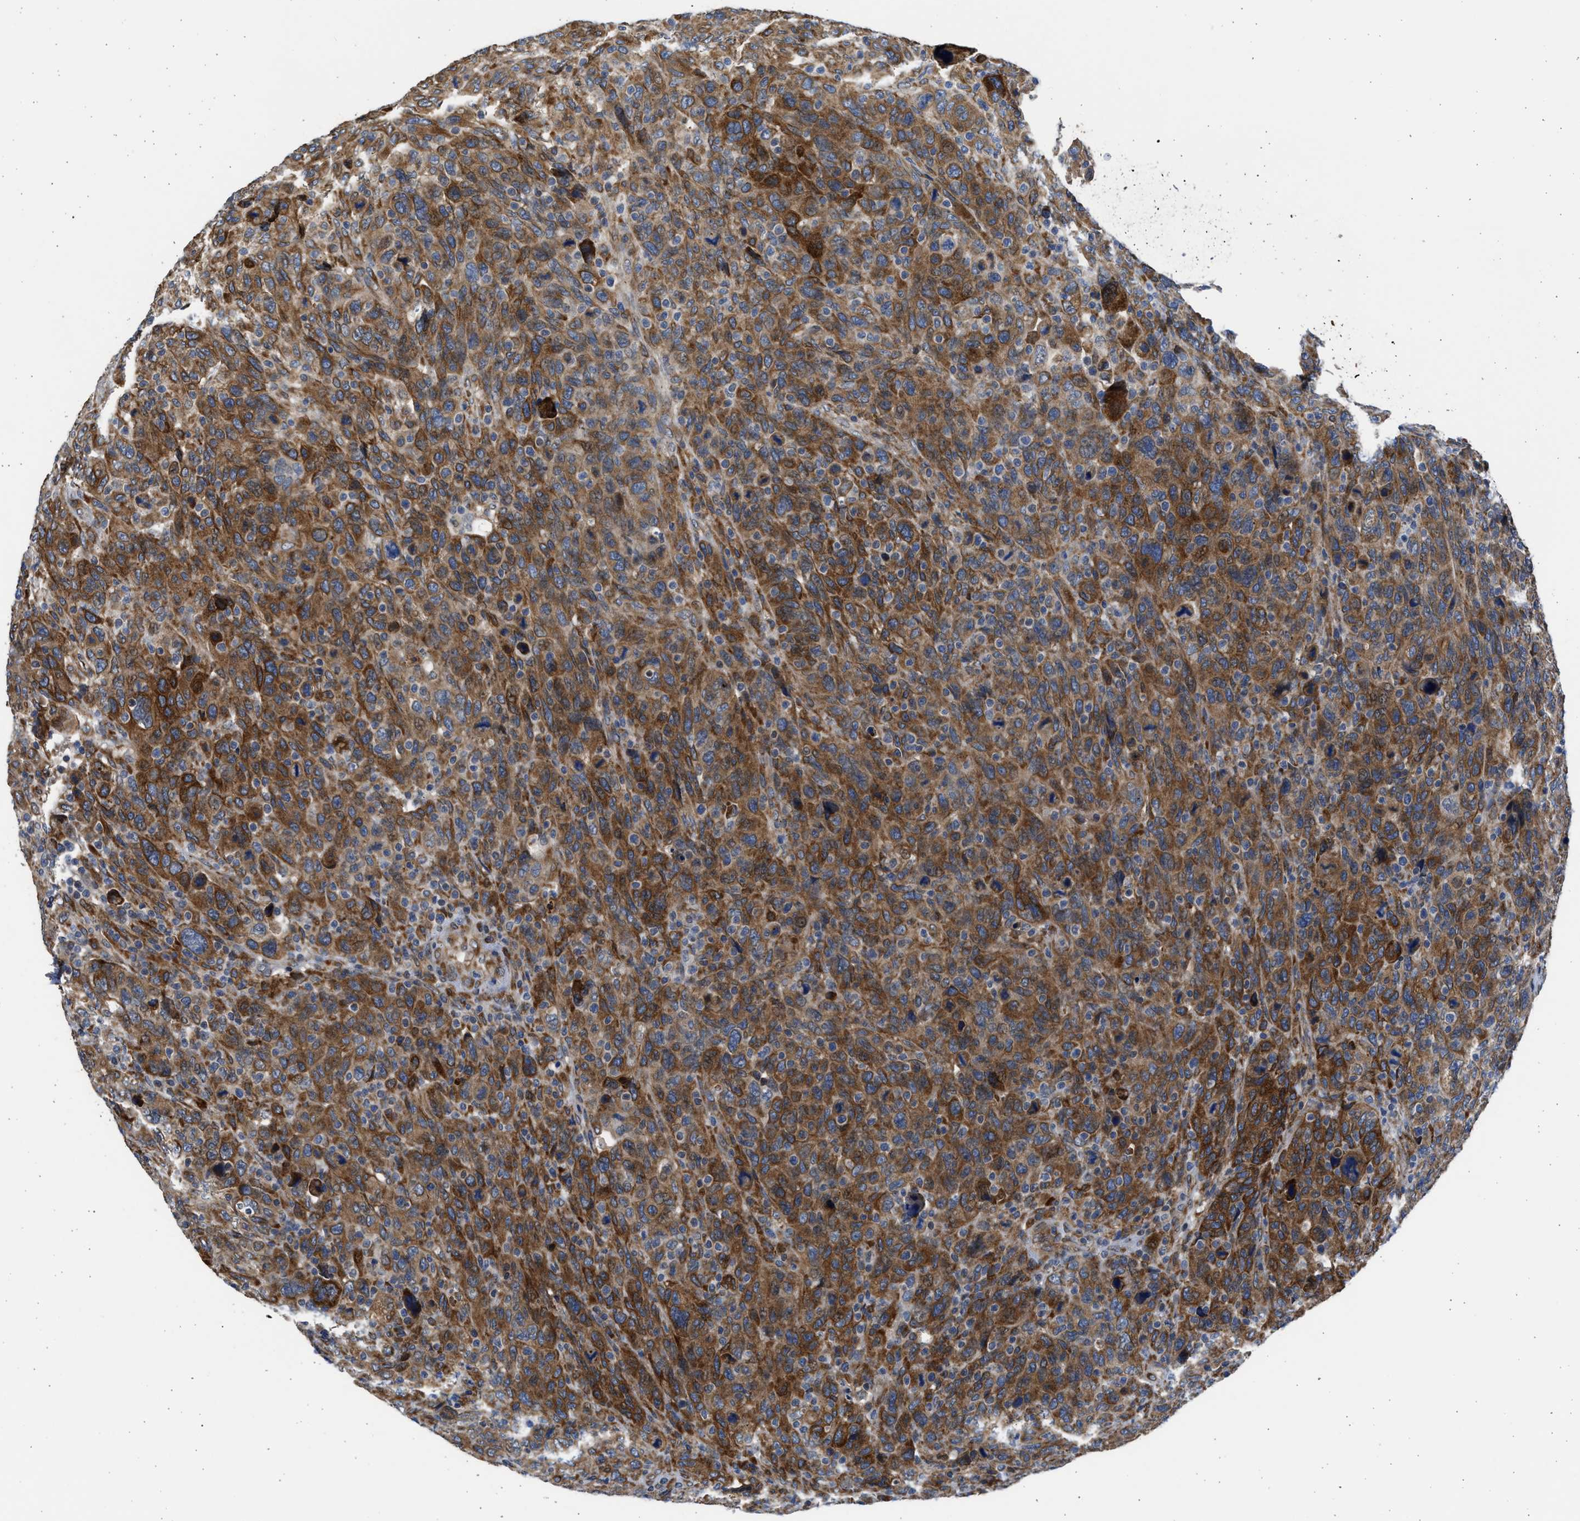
{"staining": {"intensity": "strong", "quantity": ">75%", "location": "cytoplasmic/membranous"}, "tissue": "breast cancer", "cell_type": "Tumor cells", "image_type": "cancer", "snomed": [{"axis": "morphology", "description": "Duct carcinoma"}, {"axis": "topography", "description": "Breast"}], "caption": "Strong cytoplasmic/membranous expression is identified in about >75% of tumor cells in breast cancer (infiltrating ductal carcinoma).", "gene": "PLD2", "patient": {"sex": "female", "age": 37}}